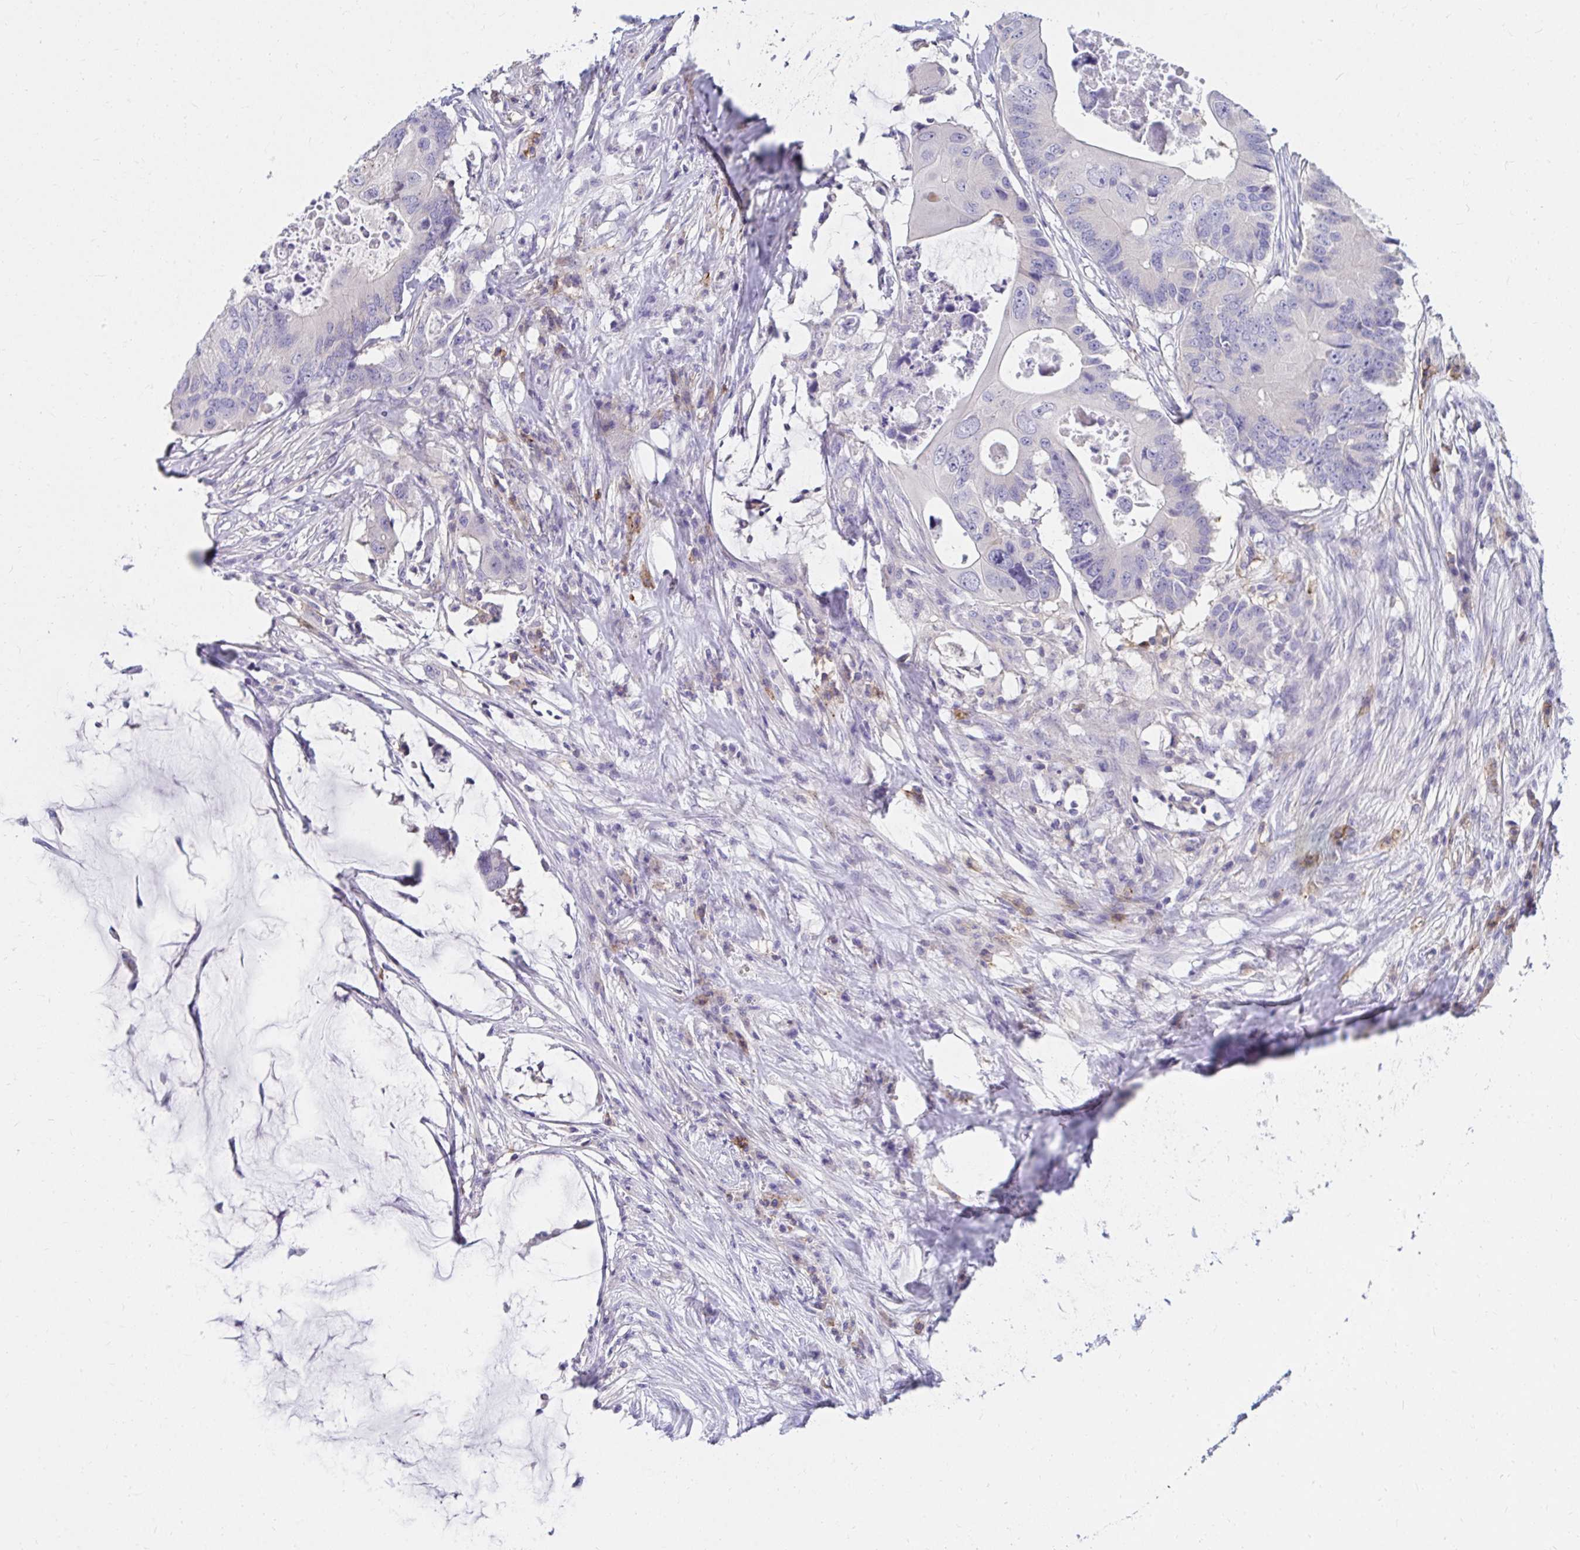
{"staining": {"intensity": "negative", "quantity": "none", "location": "none"}, "tissue": "colorectal cancer", "cell_type": "Tumor cells", "image_type": "cancer", "snomed": [{"axis": "morphology", "description": "Adenocarcinoma, NOS"}, {"axis": "topography", "description": "Colon"}], "caption": "Tumor cells are negative for protein expression in human colorectal adenocarcinoma.", "gene": "C19orf81", "patient": {"sex": "male", "age": 71}}